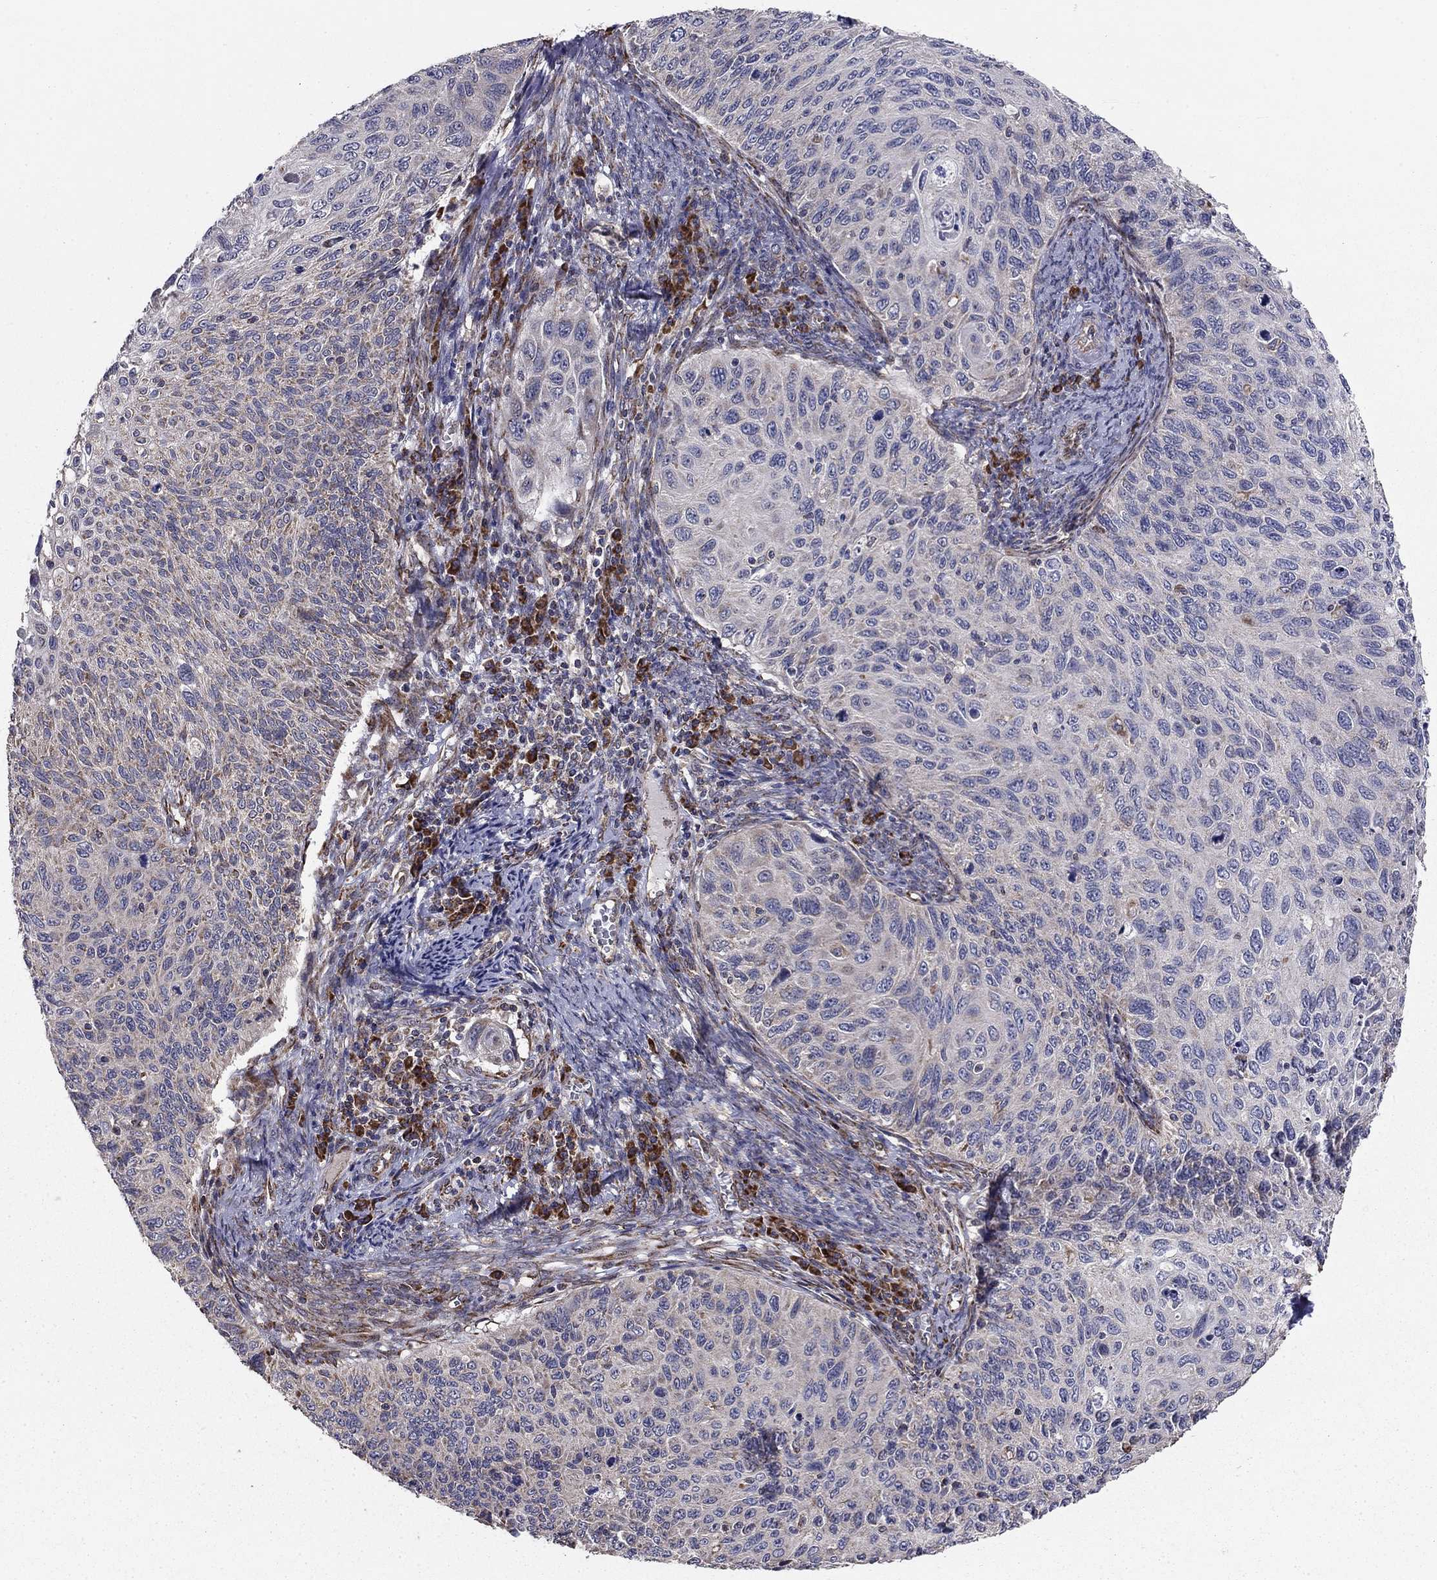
{"staining": {"intensity": "negative", "quantity": "none", "location": "none"}, "tissue": "cervical cancer", "cell_type": "Tumor cells", "image_type": "cancer", "snomed": [{"axis": "morphology", "description": "Squamous cell carcinoma, NOS"}, {"axis": "topography", "description": "Cervix"}], "caption": "The image exhibits no significant expression in tumor cells of cervical cancer.", "gene": "NKIRAS1", "patient": {"sex": "female", "age": 70}}